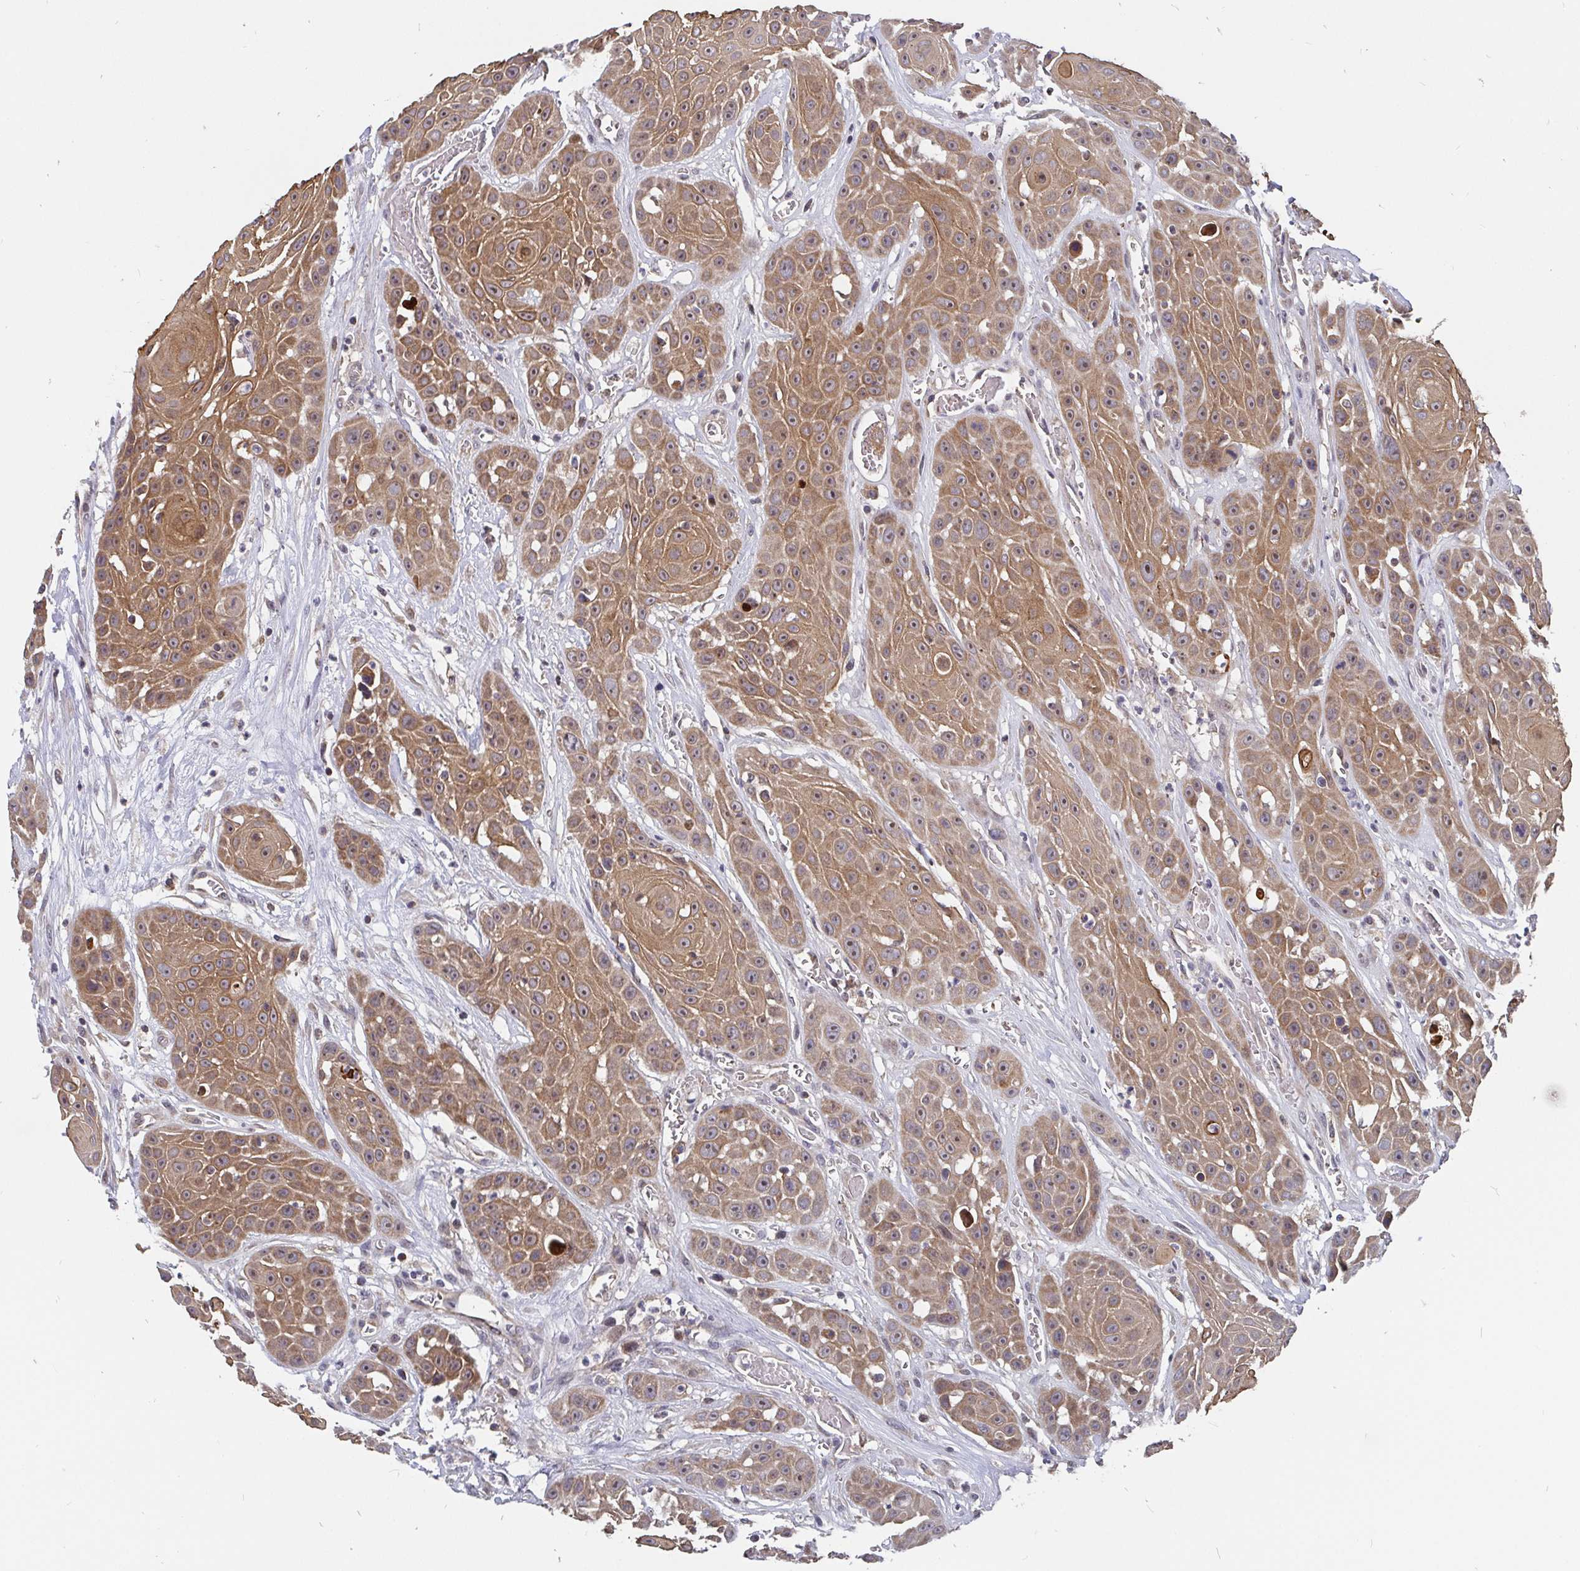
{"staining": {"intensity": "moderate", "quantity": ">75%", "location": "cytoplasmic/membranous"}, "tissue": "head and neck cancer", "cell_type": "Tumor cells", "image_type": "cancer", "snomed": [{"axis": "morphology", "description": "Squamous cell carcinoma, NOS"}, {"axis": "topography", "description": "Oral tissue"}, {"axis": "topography", "description": "Head-Neck"}], "caption": "Protein analysis of head and neck cancer (squamous cell carcinoma) tissue reveals moderate cytoplasmic/membranous staining in about >75% of tumor cells.", "gene": "PDF", "patient": {"sex": "male", "age": 81}}